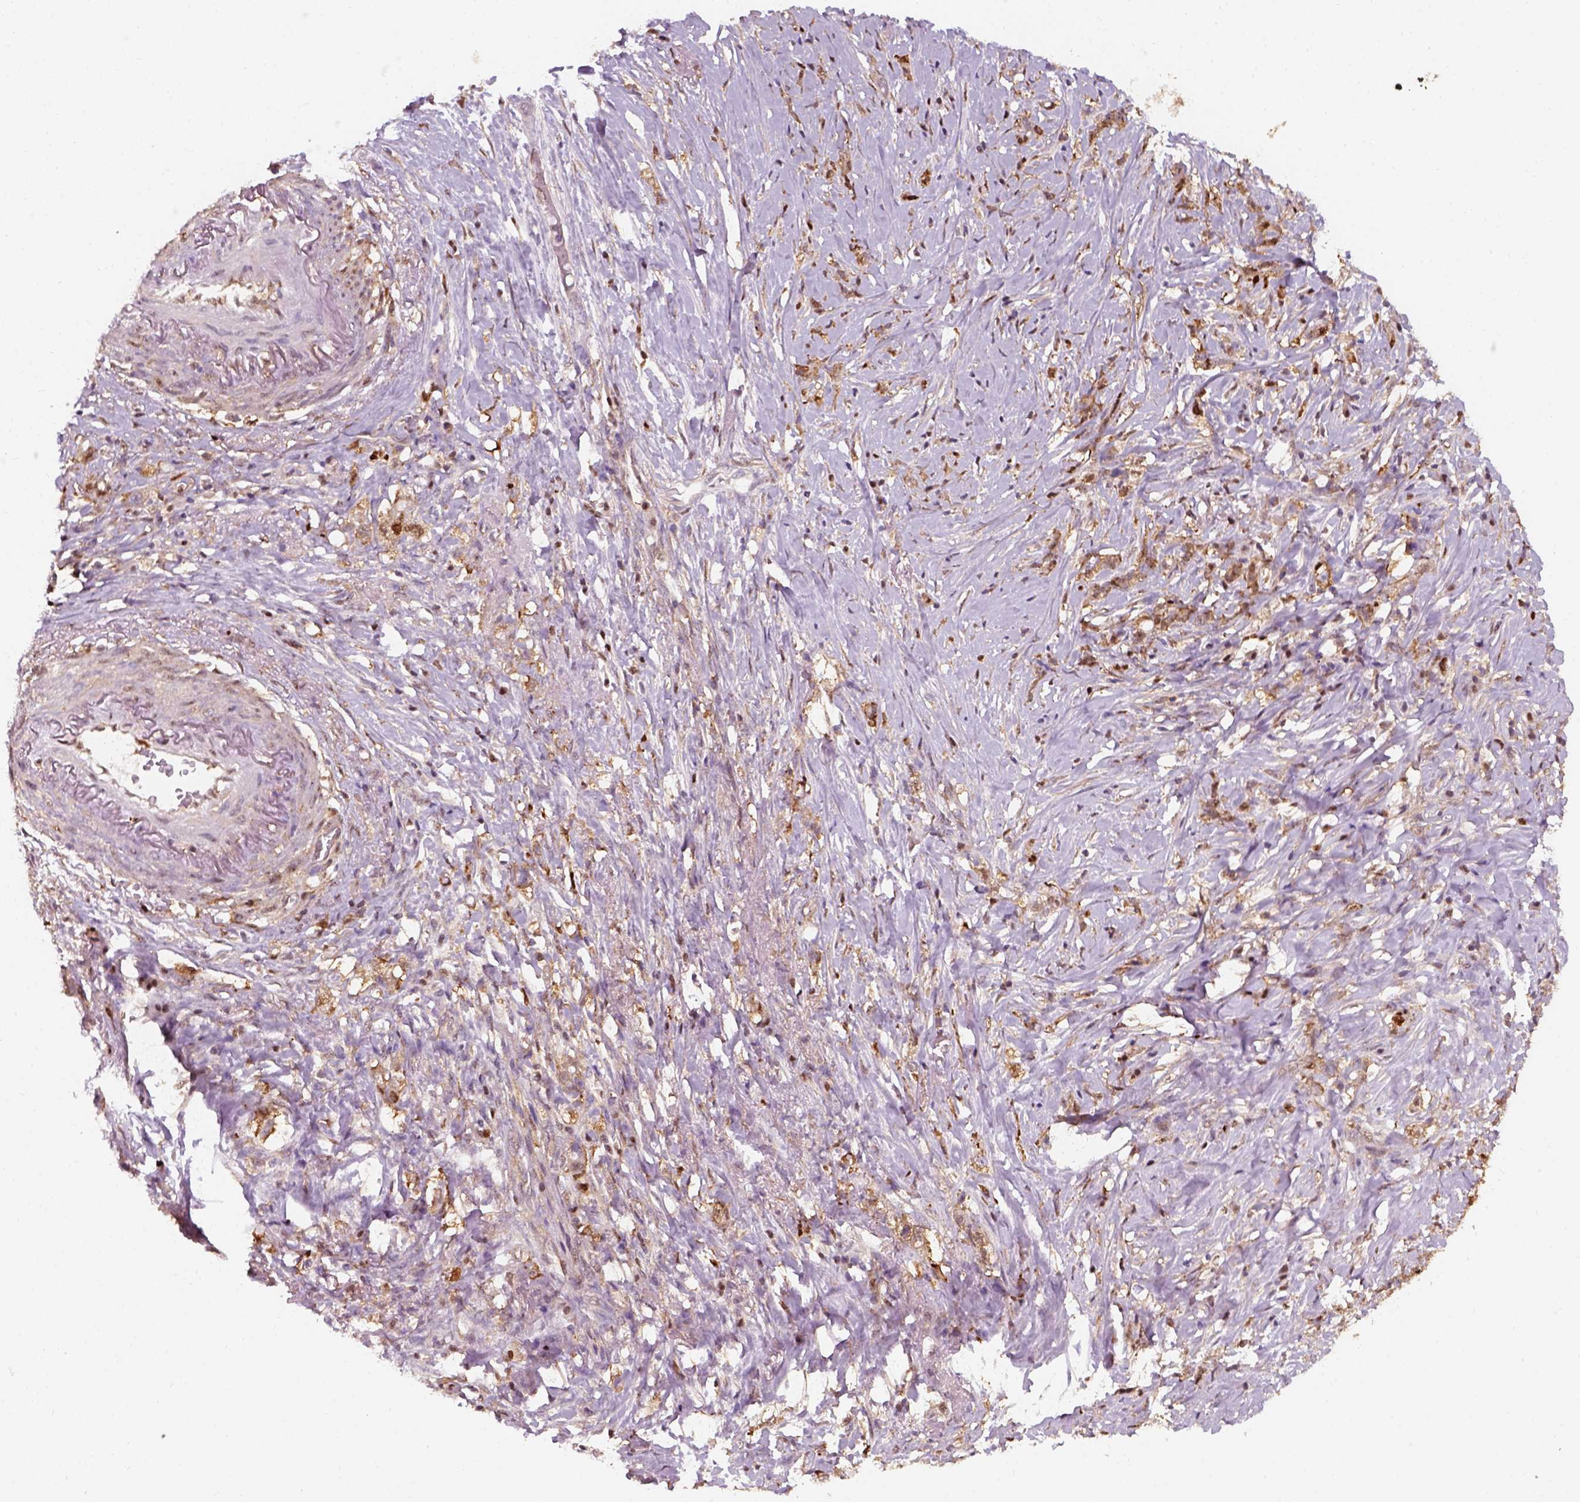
{"staining": {"intensity": "moderate", "quantity": ">75%", "location": "cytoplasmic/membranous"}, "tissue": "stomach cancer", "cell_type": "Tumor cells", "image_type": "cancer", "snomed": [{"axis": "morphology", "description": "Adenocarcinoma, NOS"}, {"axis": "topography", "description": "Stomach, lower"}], "caption": "High-magnification brightfield microscopy of stomach cancer stained with DAB (brown) and counterstained with hematoxylin (blue). tumor cells exhibit moderate cytoplasmic/membranous positivity is identified in about>75% of cells.", "gene": "SQSTM1", "patient": {"sex": "male", "age": 88}}